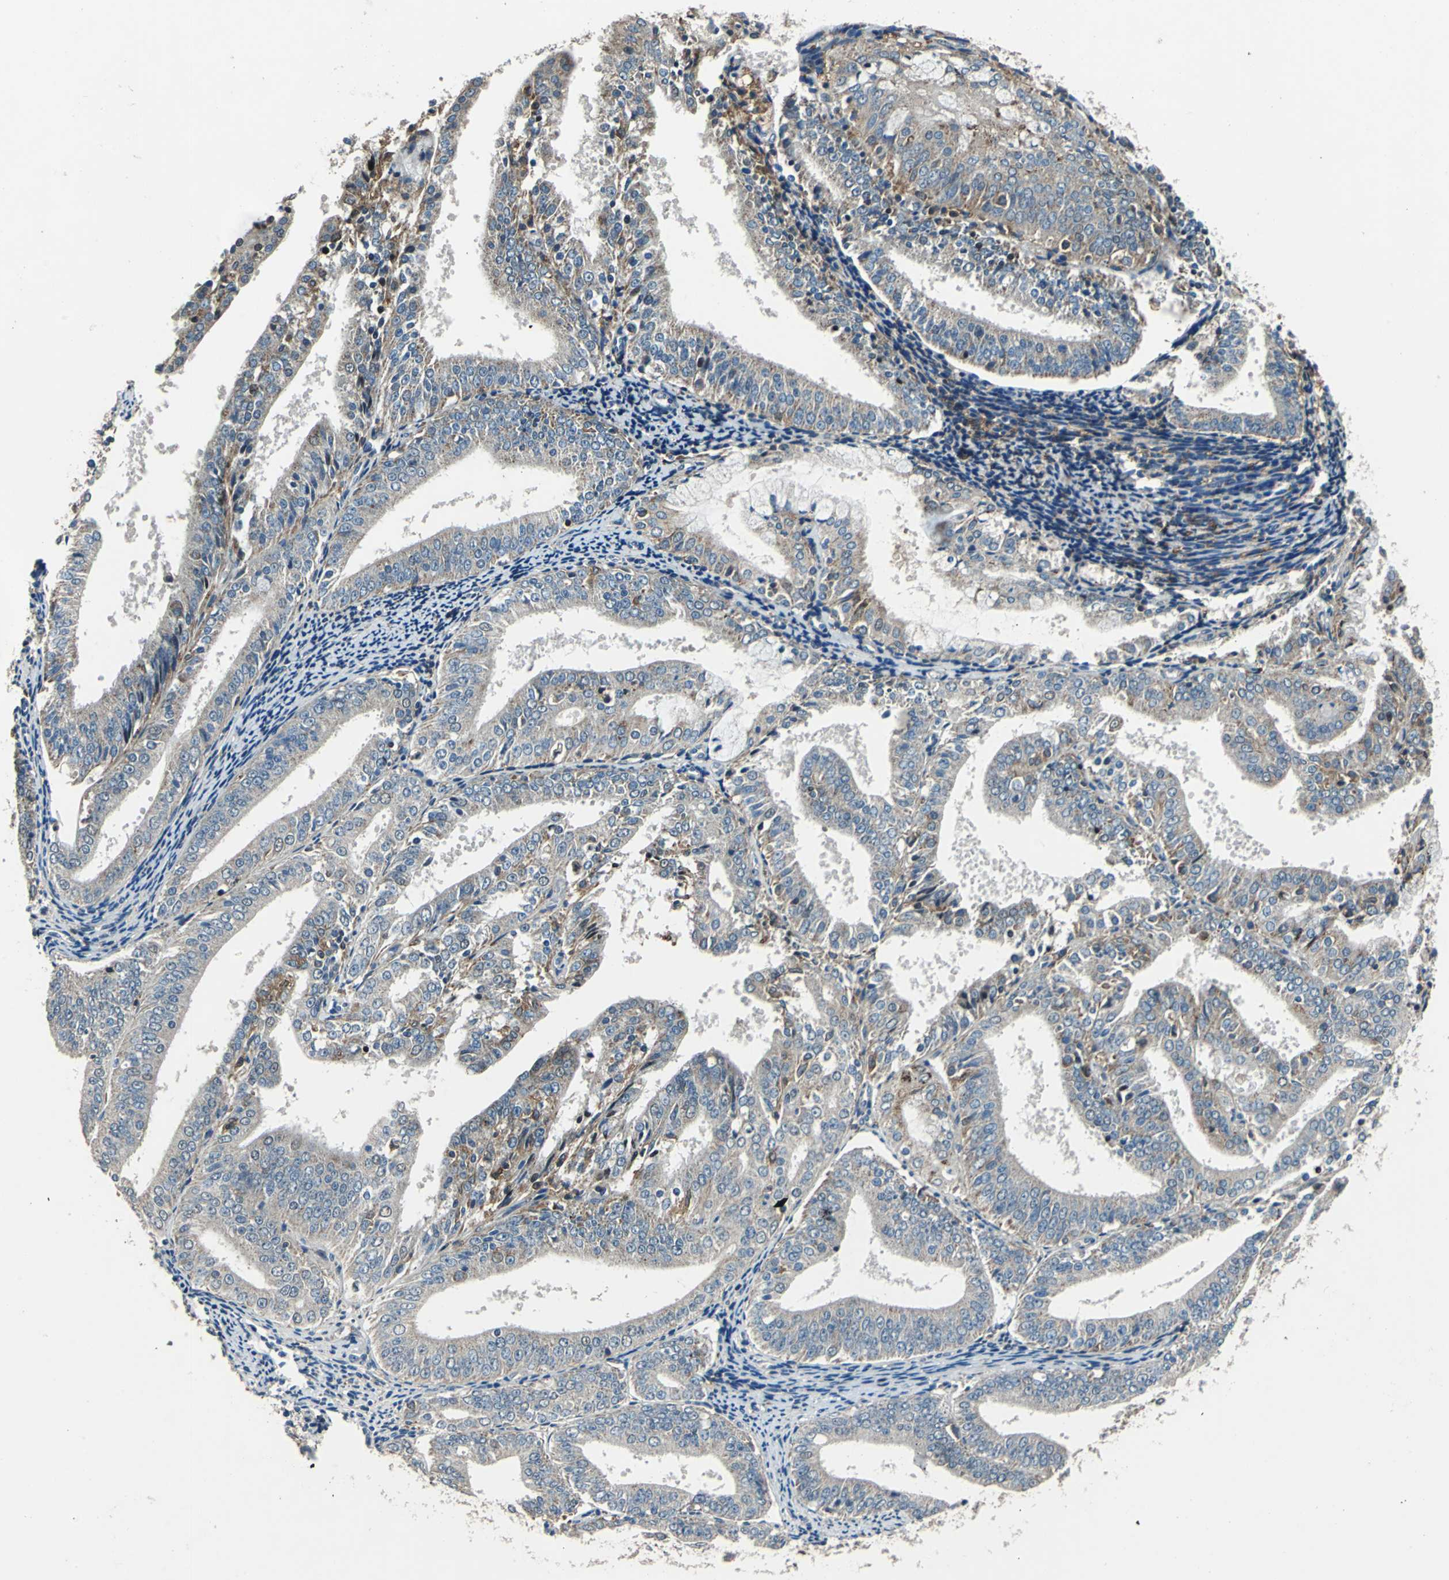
{"staining": {"intensity": "moderate", "quantity": "25%-75%", "location": "cytoplasmic/membranous"}, "tissue": "endometrial cancer", "cell_type": "Tumor cells", "image_type": "cancer", "snomed": [{"axis": "morphology", "description": "Adenocarcinoma, NOS"}, {"axis": "topography", "description": "Endometrium"}], "caption": "Immunohistochemistry (IHC) of human endometrial adenocarcinoma shows medium levels of moderate cytoplasmic/membranous positivity in approximately 25%-75% of tumor cells.", "gene": "SLC19A2", "patient": {"sex": "female", "age": 63}}